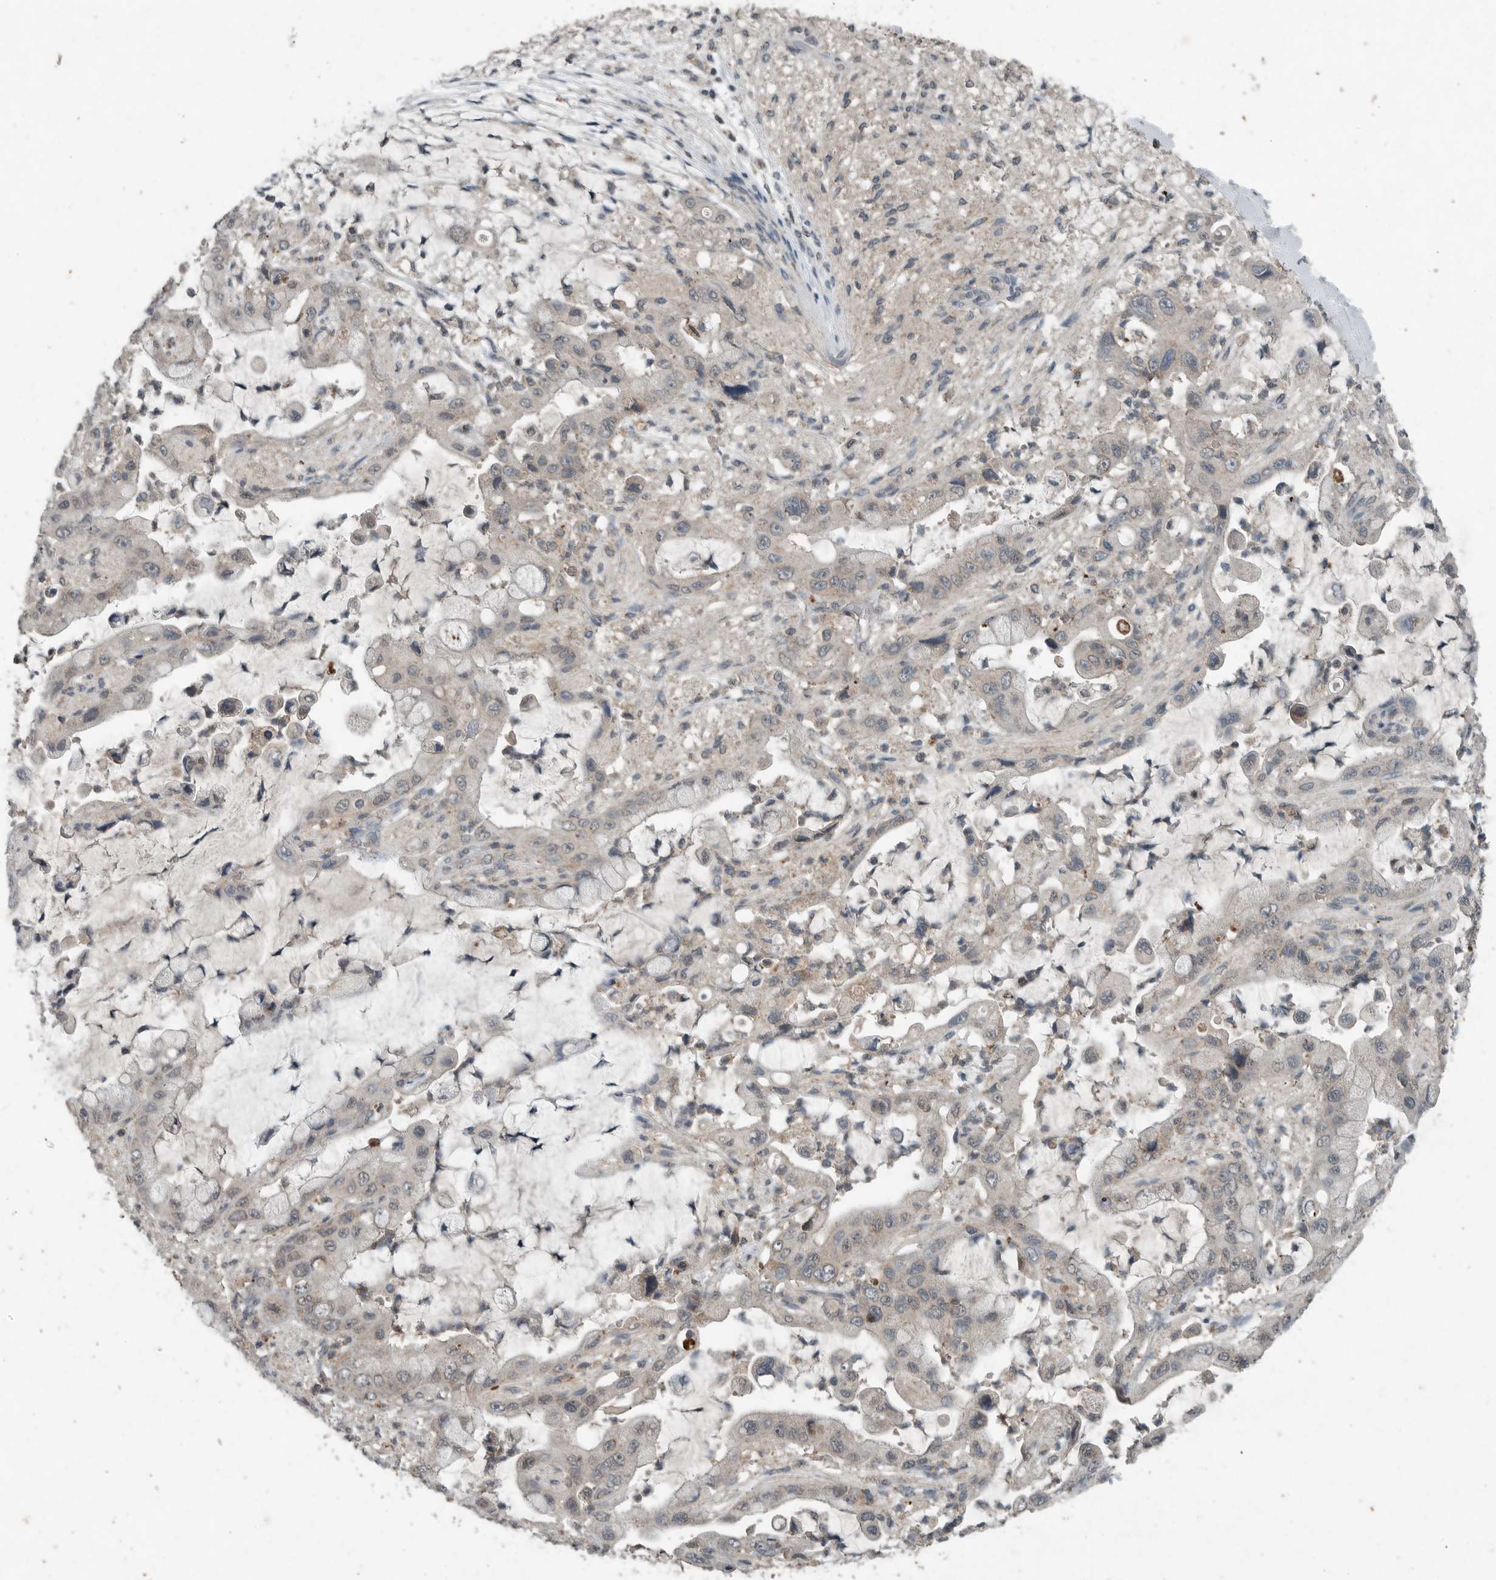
{"staining": {"intensity": "negative", "quantity": "none", "location": "none"}, "tissue": "liver cancer", "cell_type": "Tumor cells", "image_type": "cancer", "snomed": [{"axis": "morphology", "description": "Cholangiocarcinoma"}, {"axis": "topography", "description": "Liver"}], "caption": "Human liver cancer stained for a protein using immunohistochemistry demonstrates no positivity in tumor cells.", "gene": "IL6ST", "patient": {"sex": "female", "age": 54}}